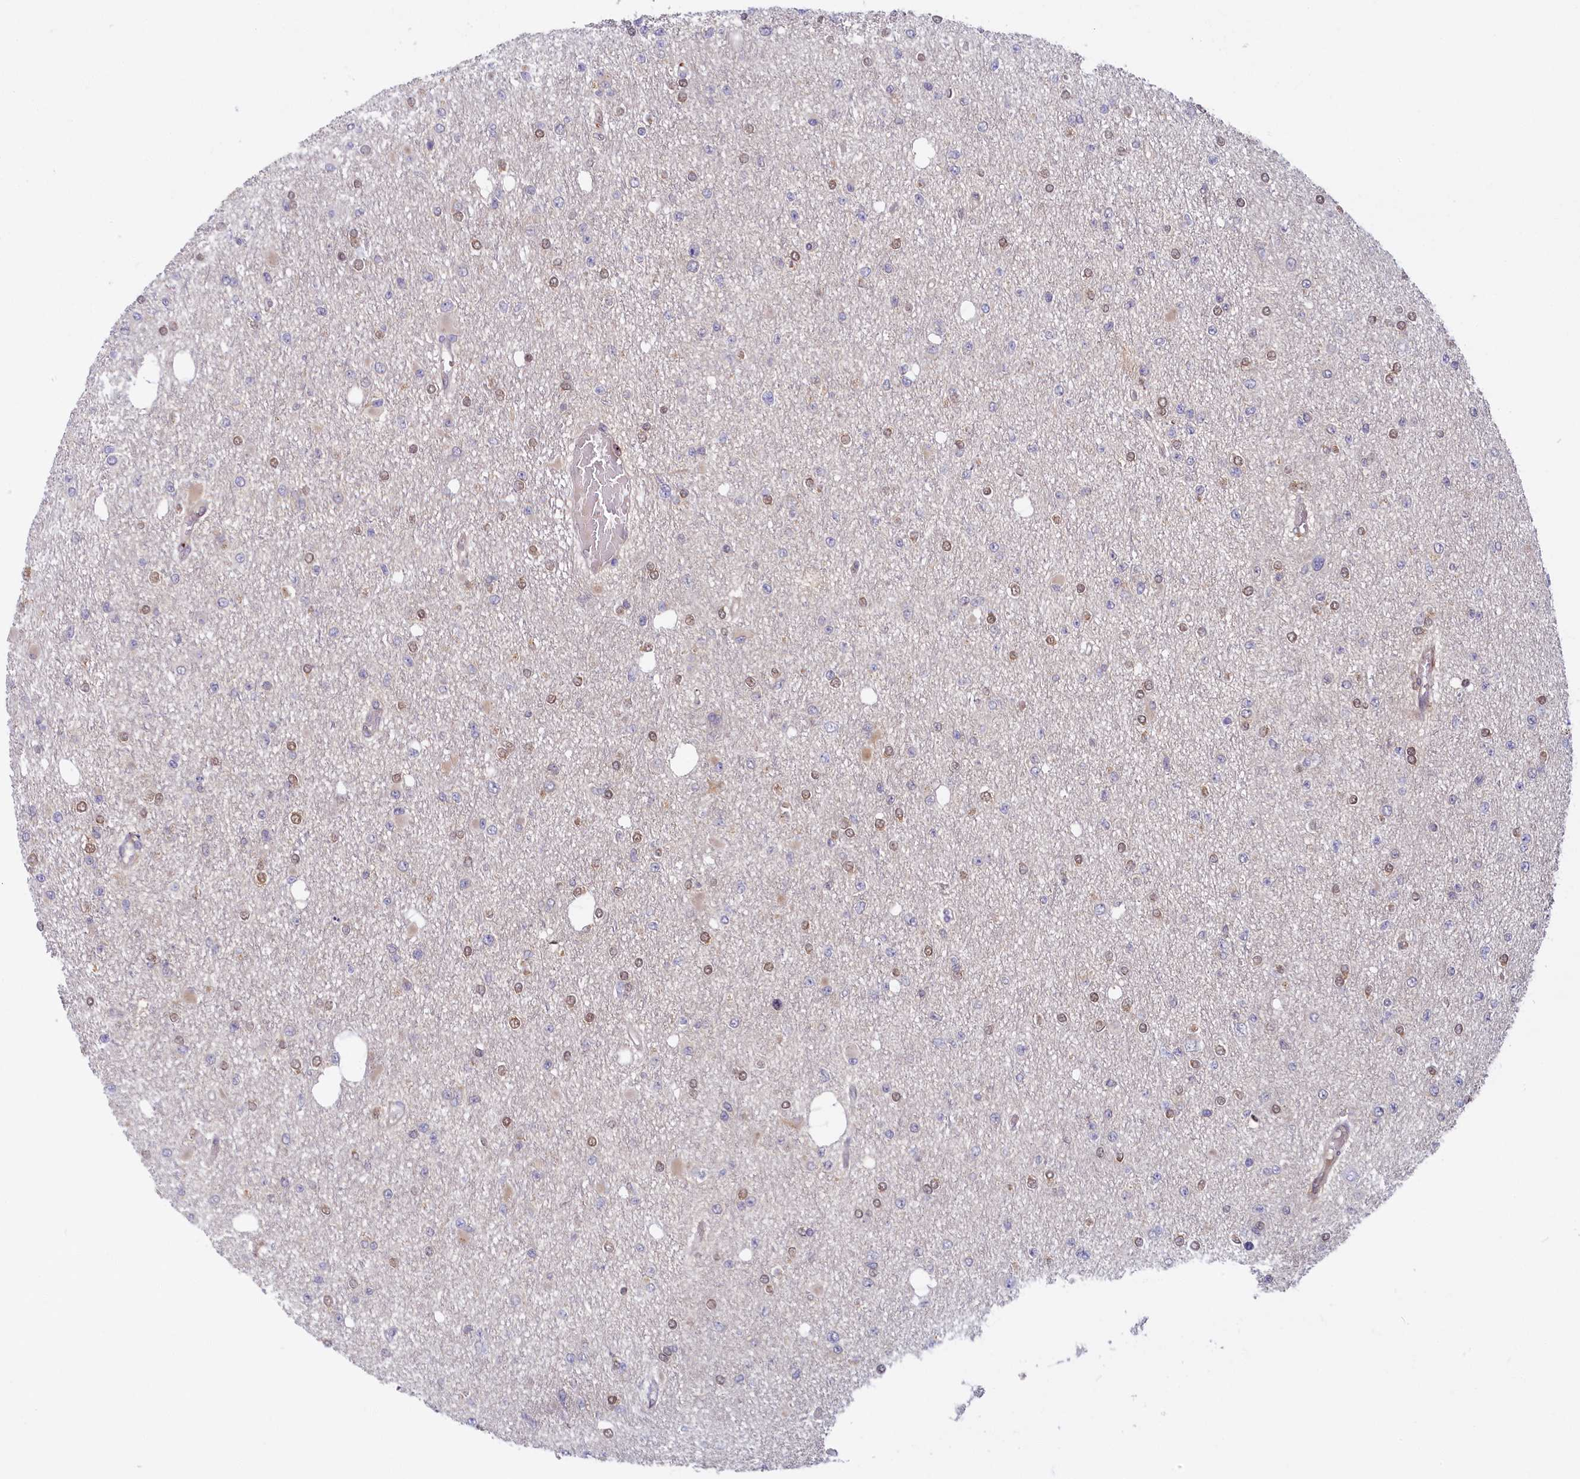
{"staining": {"intensity": "weak", "quantity": "<25%", "location": "nuclear"}, "tissue": "glioma", "cell_type": "Tumor cells", "image_type": "cancer", "snomed": [{"axis": "morphology", "description": "Glioma, malignant, Low grade"}, {"axis": "topography", "description": "Brain"}], "caption": "Tumor cells are negative for protein expression in human malignant glioma (low-grade).", "gene": "FCSK", "patient": {"sex": "female", "age": 22}}